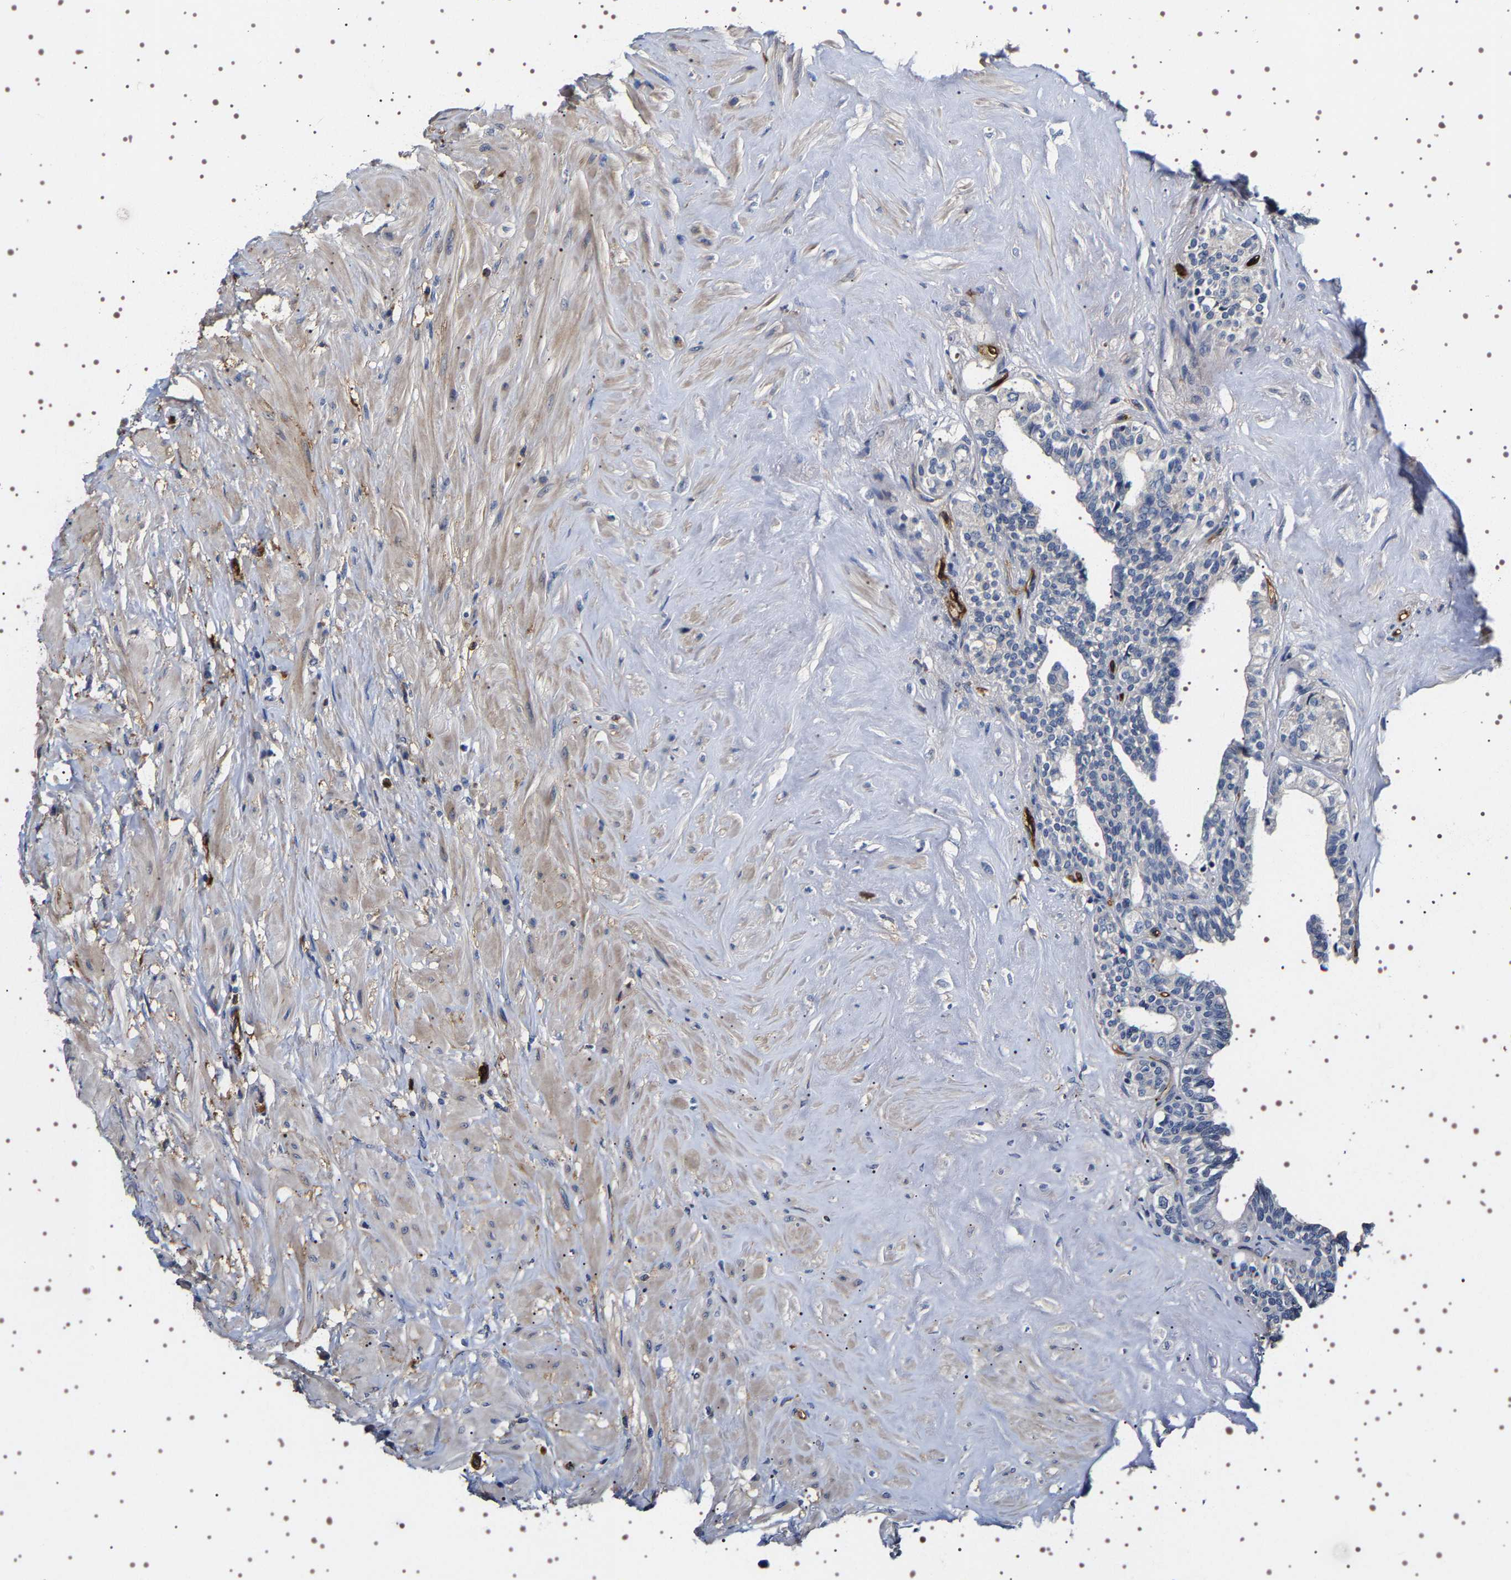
{"staining": {"intensity": "negative", "quantity": "none", "location": "none"}, "tissue": "seminal vesicle", "cell_type": "Glandular cells", "image_type": "normal", "snomed": [{"axis": "morphology", "description": "Normal tissue, NOS"}, {"axis": "topography", "description": "Seminal veicle"}], "caption": "IHC micrograph of normal human seminal vesicle stained for a protein (brown), which exhibits no staining in glandular cells.", "gene": "ALPL", "patient": {"sex": "male", "age": 63}}